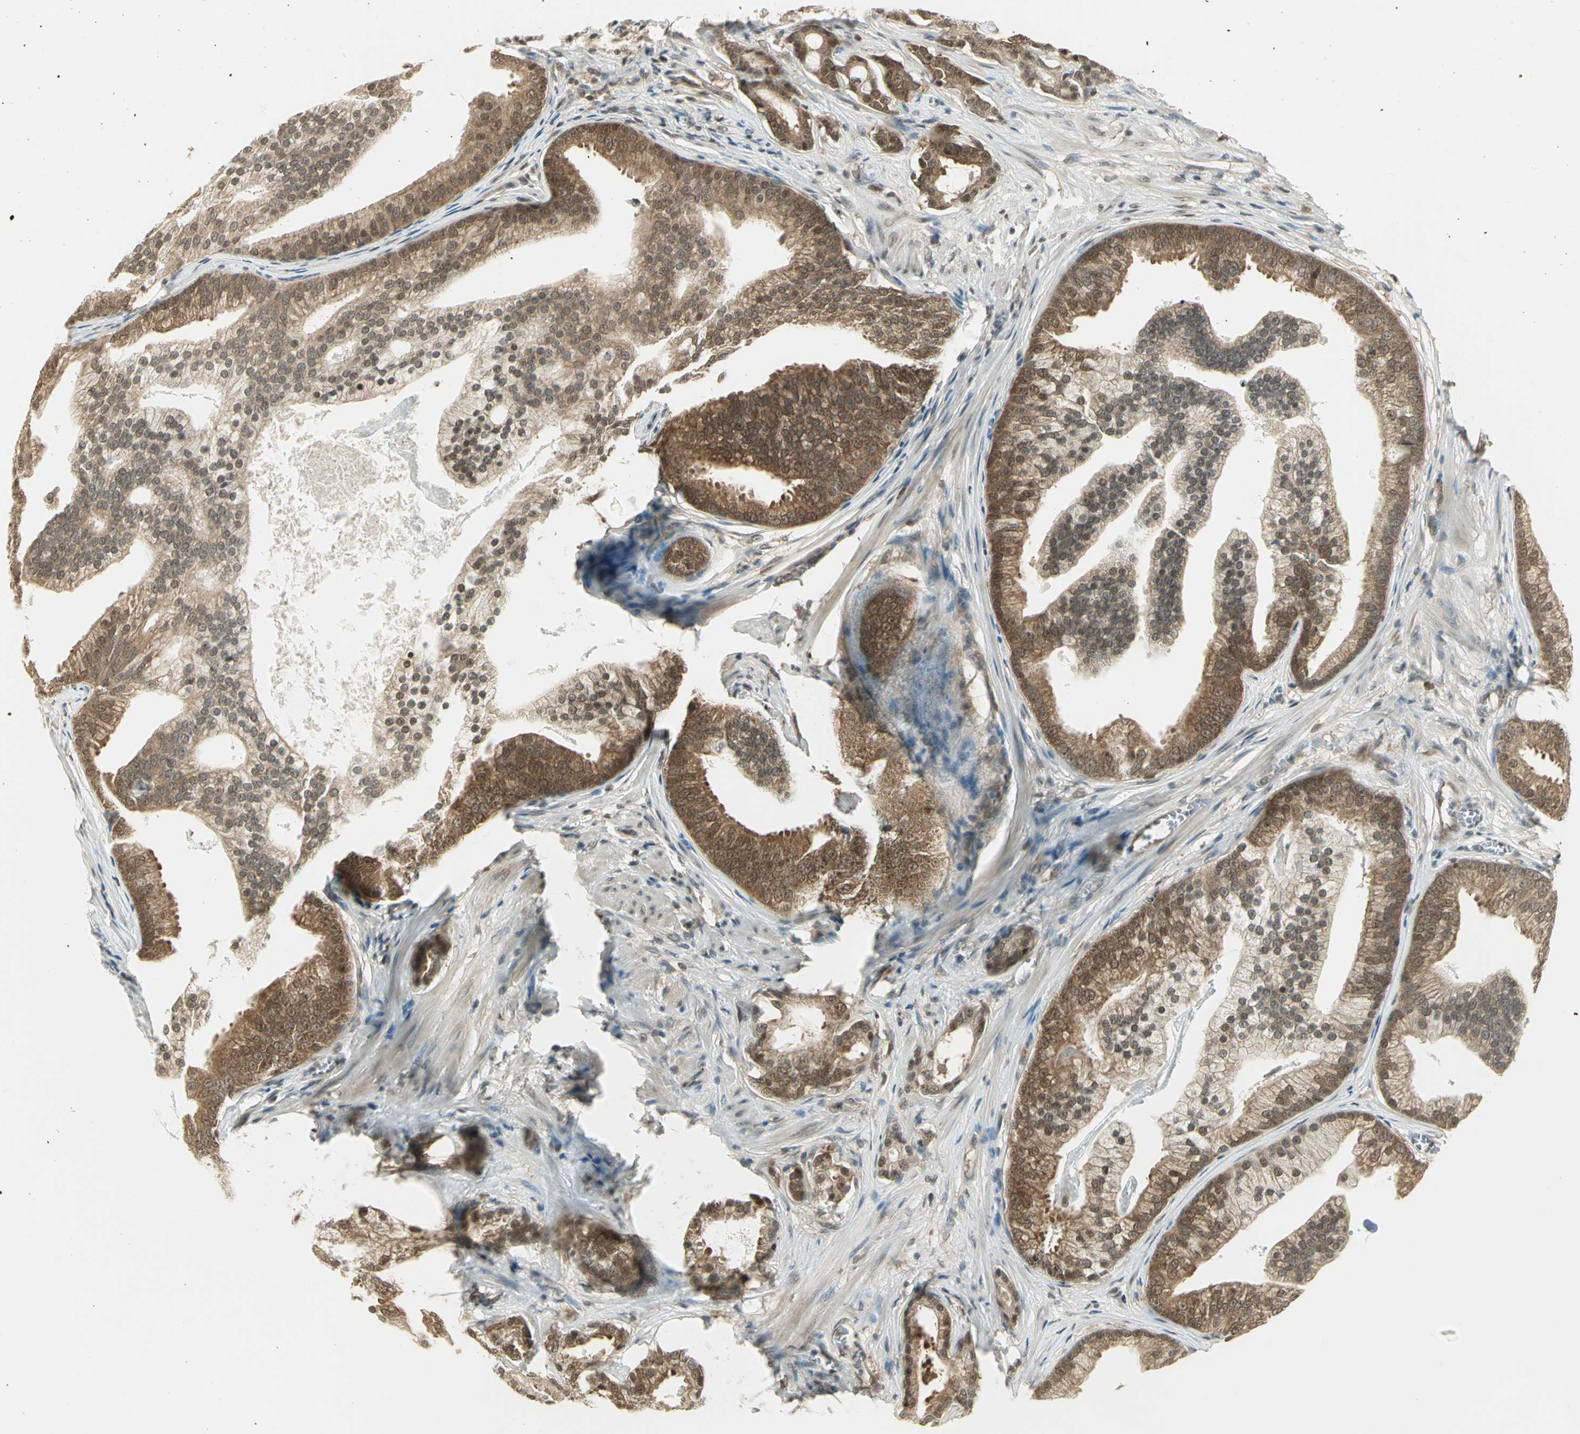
{"staining": {"intensity": "moderate", "quantity": ">75%", "location": "cytoplasmic/membranous"}, "tissue": "prostate cancer", "cell_type": "Tumor cells", "image_type": "cancer", "snomed": [{"axis": "morphology", "description": "Adenocarcinoma, Low grade"}, {"axis": "topography", "description": "Prostate"}], "caption": "Immunohistochemistry micrograph of human prostate cancer (low-grade adenocarcinoma) stained for a protein (brown), which shows medium levels of moderate cytoplasmic/membranous positivity in approximately >75% of tumor cells.", "gene": "CDC34", "patient": {"sex": "male", "age": 58}}